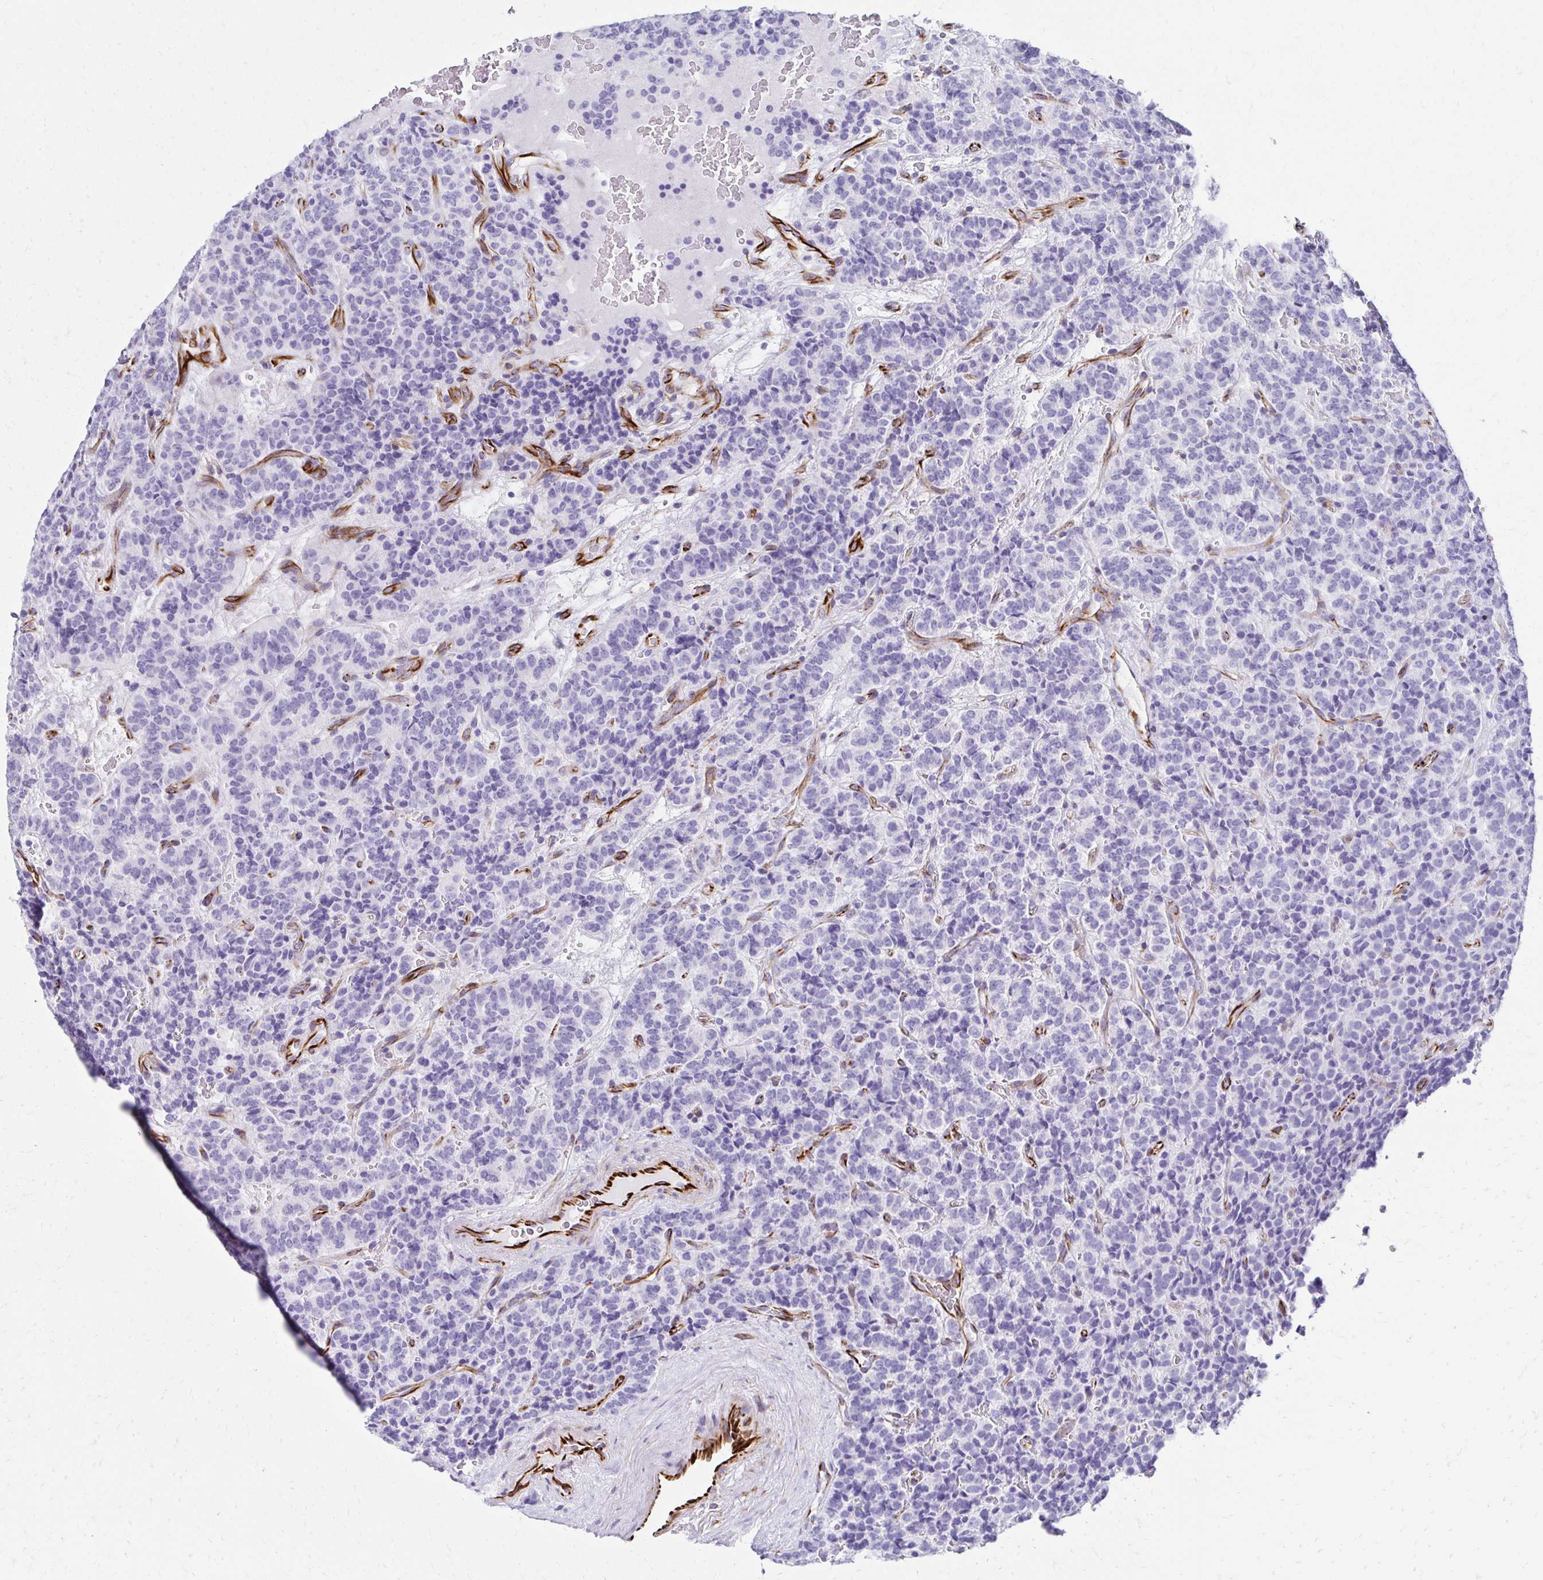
{"staining": {"intensity": "negative", "quantity": "none", "location": "none"}, "tissue": "carcinoid", "cell_type": "Tumor cells", "image_type": "cancer", "snomed": [{"axis": "morphology", "description": "Carcinoid, malignant, NOS"}, {"axis": "topography", "description": "Pancreas"}], "caption": "Immunohistochemistry micrograph of neoplastic tissue: malignant carcinoid stained with DAB displays no significant protein staining in tumor cells. (DAB (3,3'-diaminobenzidine) immunohistochemistry (IHC) visualized using brightfield microscopy, high magnification).", "gene": "TMEM54", "patient": {"sex": "male", "age": 36}}